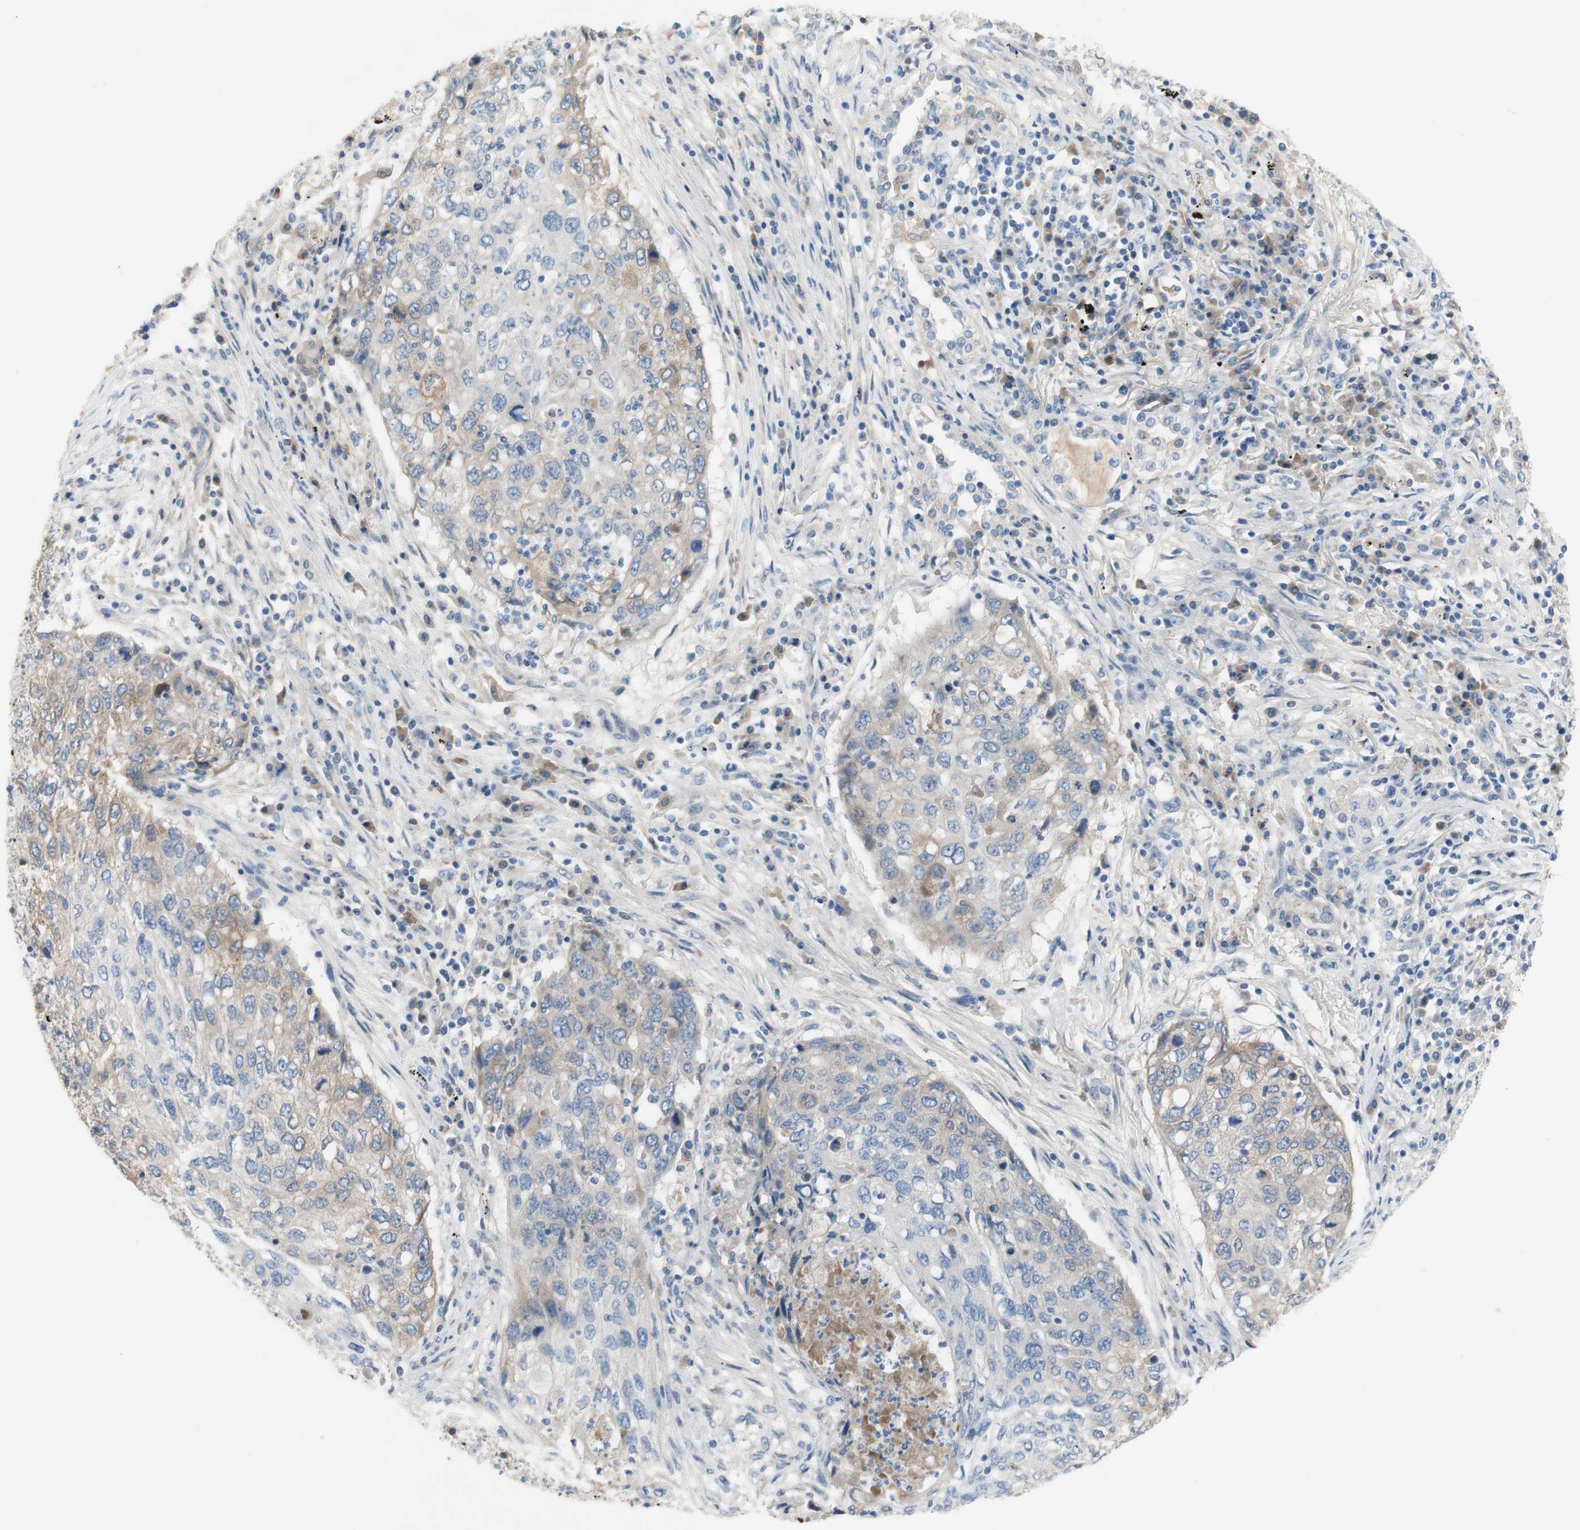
{"staining": {"intensity": "weak", "quantity": "25%-75%", "location": "cytoplasmic/membranous"}, "tissue": "lung cancer", "cell_type": "Tumor cells", "image_type": "cancer", "snomed": [{"axis": "morphology", "description": "Squamous cell carcinoma, NOS"}, {"axis": "topography", "description": "Lung"}], "caption": "The image reveals staining of lung cancer, revealing weak cytoplasmic/membranous protein positivity (brown color) within tumor cells.", "gene": "FDFT1", "patient": {"sex": "female", "age": 63}}